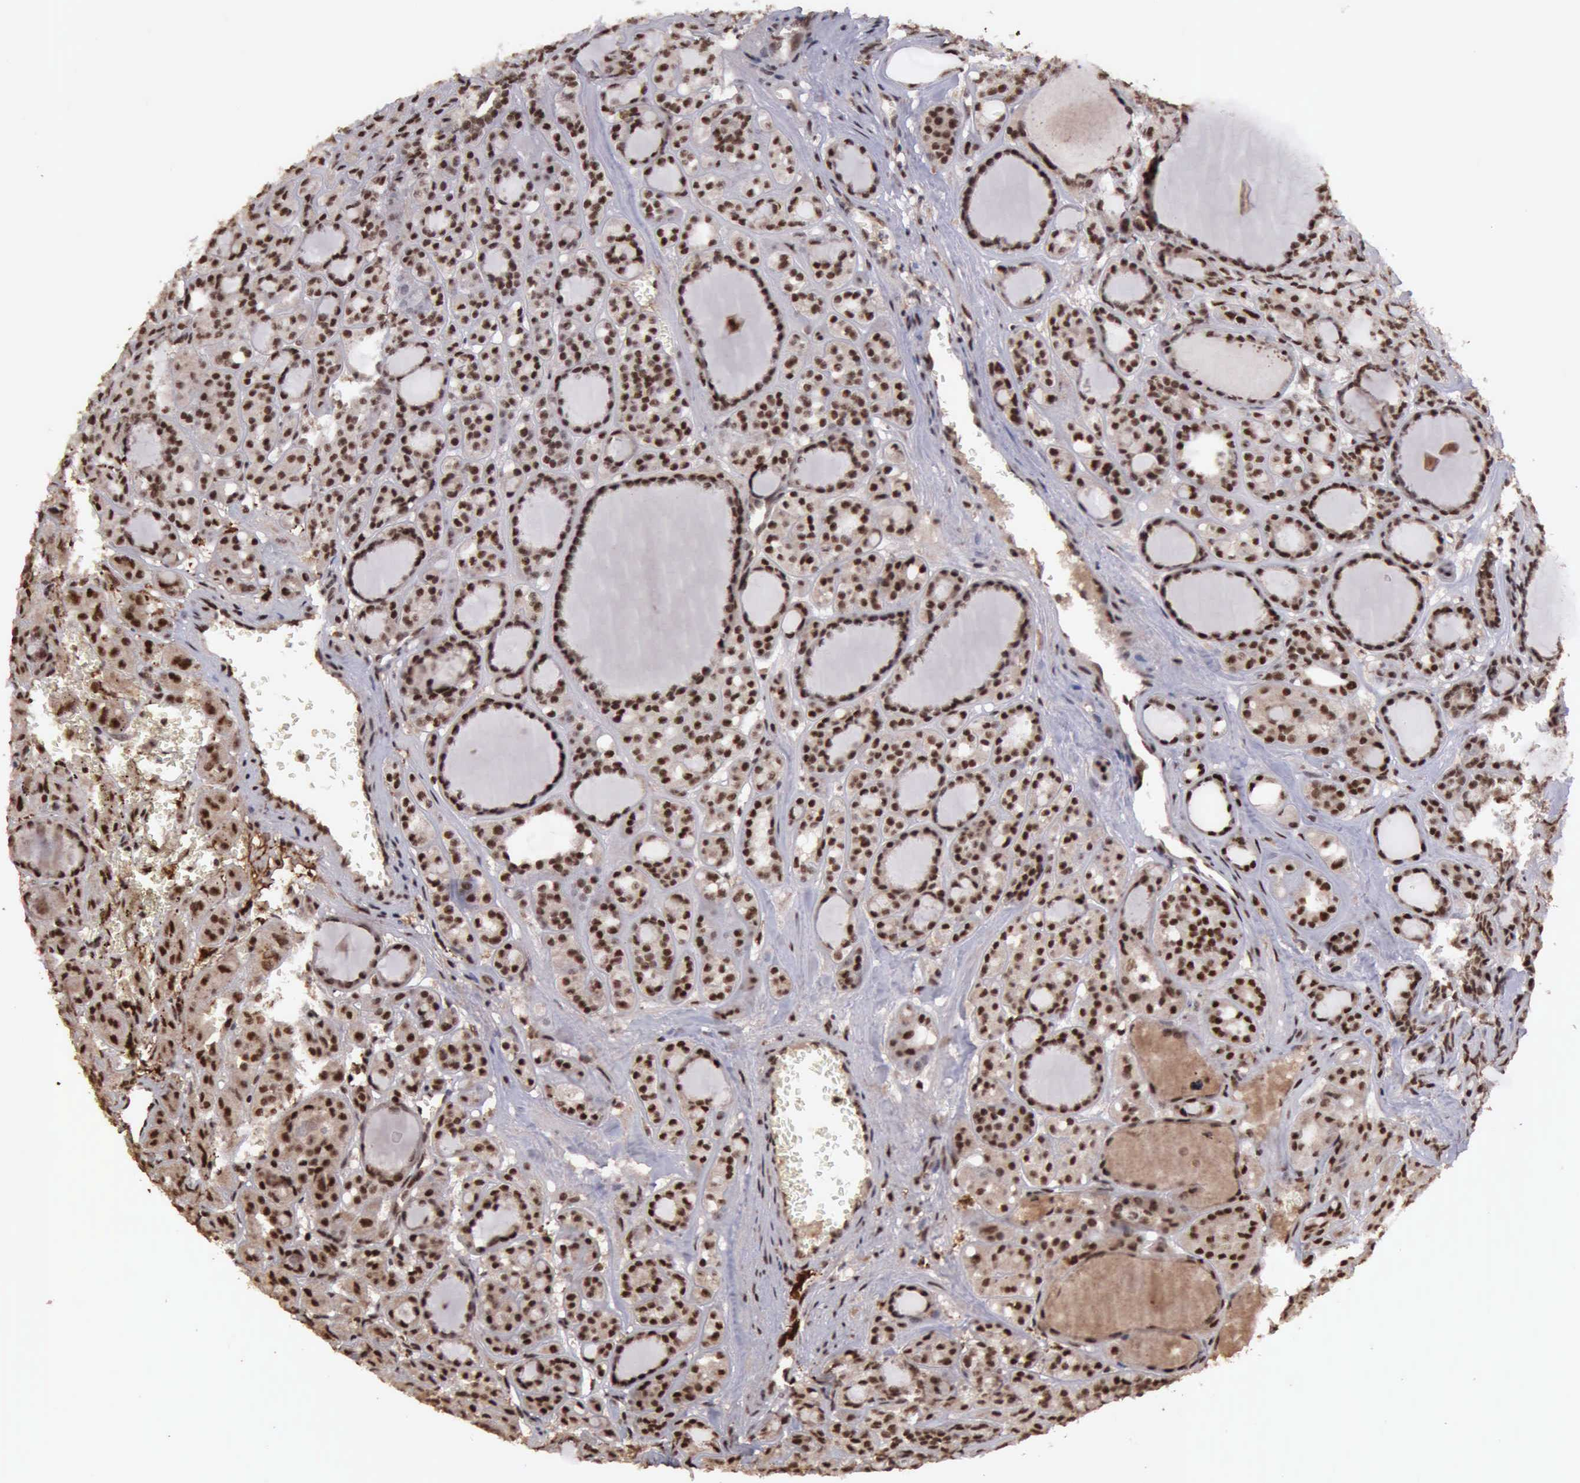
{"staining": {"intensity": "strong", "quantity": ">75%", "location": "nuclear"}, "tissue": "thyroid cancer", "cell_type": "Tumor cells", "image_type": "cancer", "snomed": [{"axis": "morphology", "description": "Follicular adenoma carcinoma, NOS"}, {"axis": "topography", "description": "Thyroid gland"}], "caption": "Human follicular adenoma carcinoma (thyroid) stained with a brown dye reveals strong nuclear positive staining in approximately >75% of tumor cells.", "gene": "TRMT2A", "patient": {"sex": "female", "age": 71}}